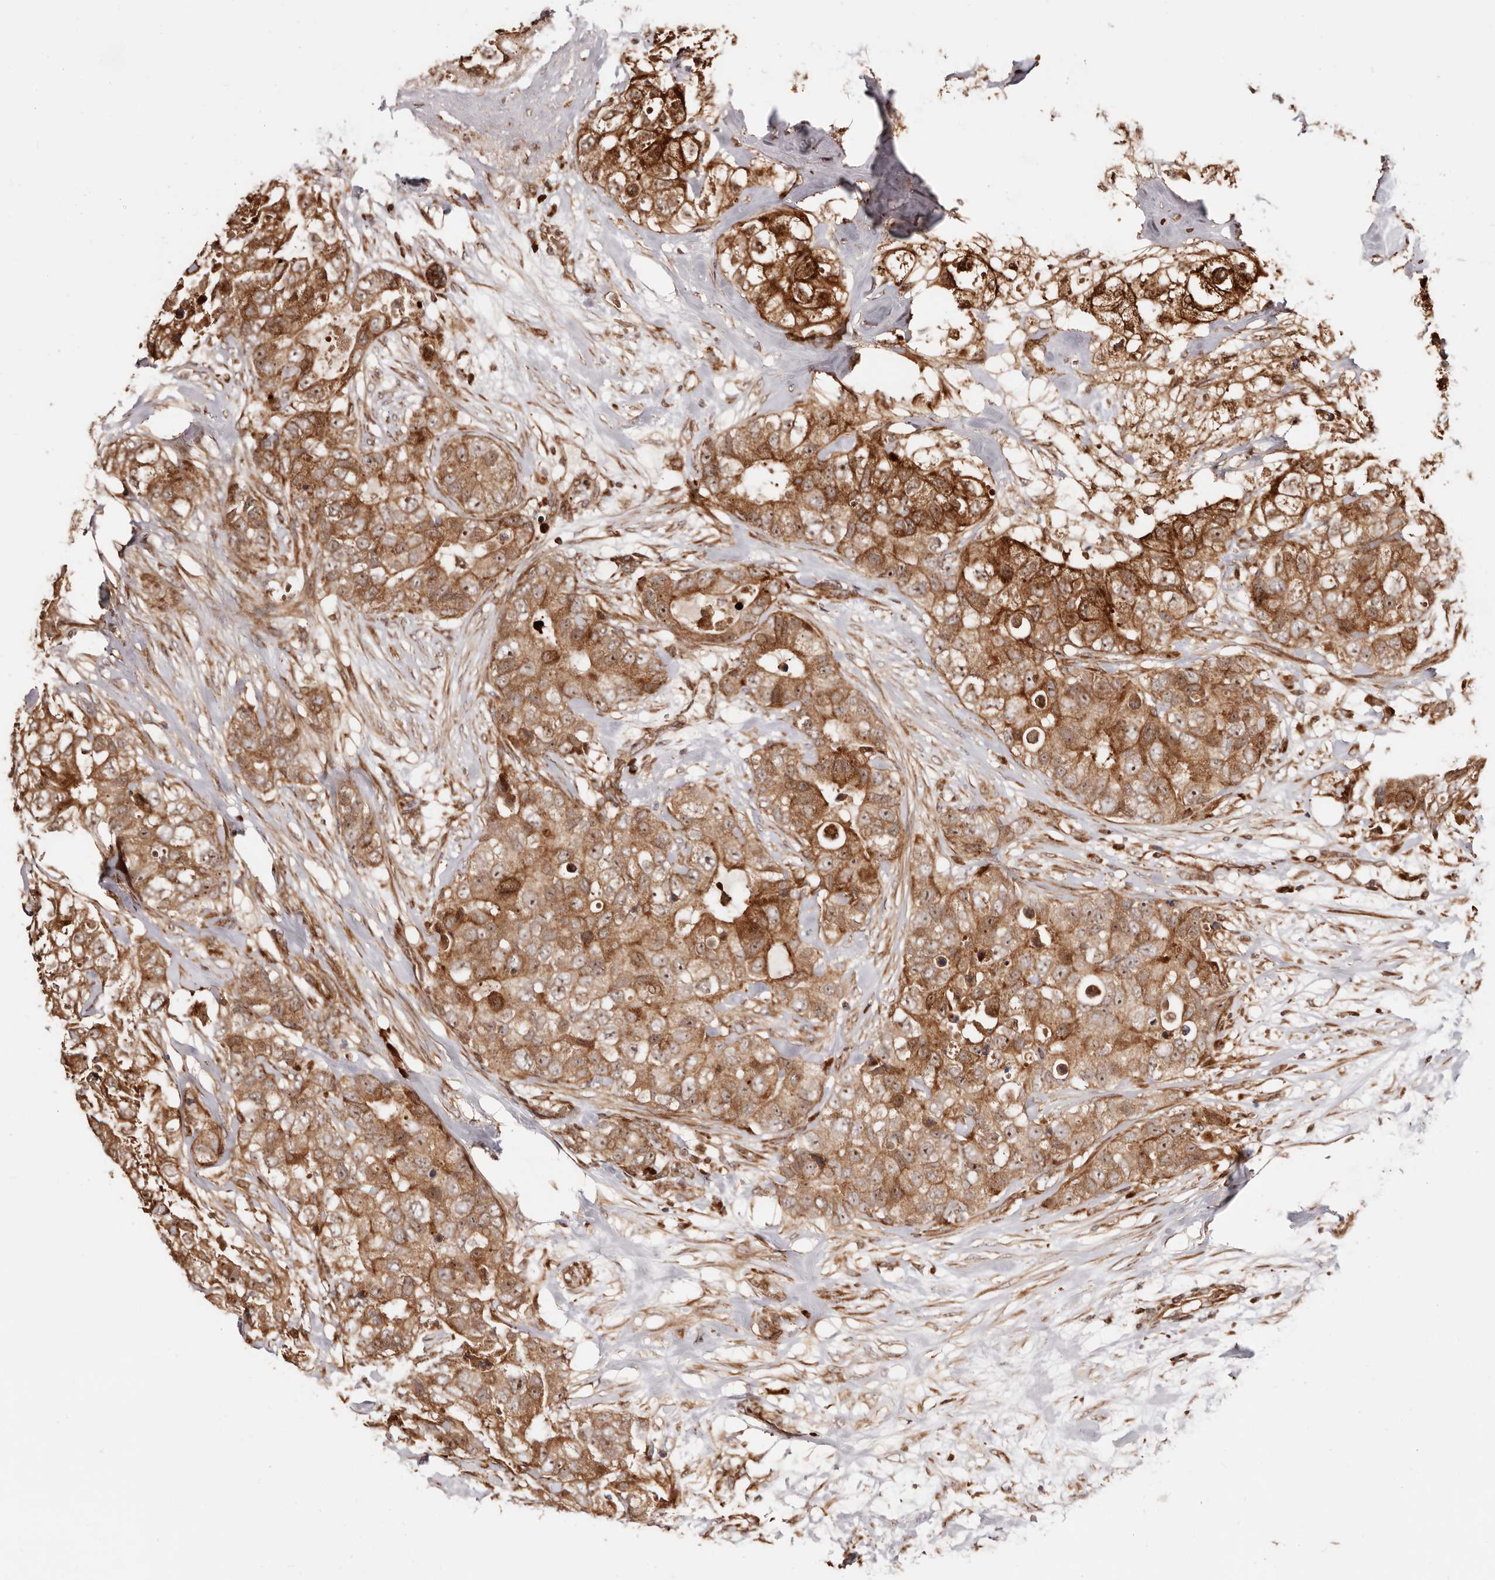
{"staining": {"intensity": "strong", "quantity": ">75%", "location": "cytoplasmic/membranous,nuclear"}, "tissue": "breast cancer", "cell_type": "Tumor cells", "image_type": "cancer", "snomed": [{"axis": "morphology", "description": "Duct carcinoma"}, {"axis": "topography", "description": "Breast"}], "caption": "Protein staining of breast cancer tissue exhibits strong cytoplasmic/membranous and nuclear staining in approximately >75% of tumor cells. (DAB = brown stain, brightfield microscopy at high magnification).", "gene": "PTPN22", "patient": {"sex": "female", "age": 62}}